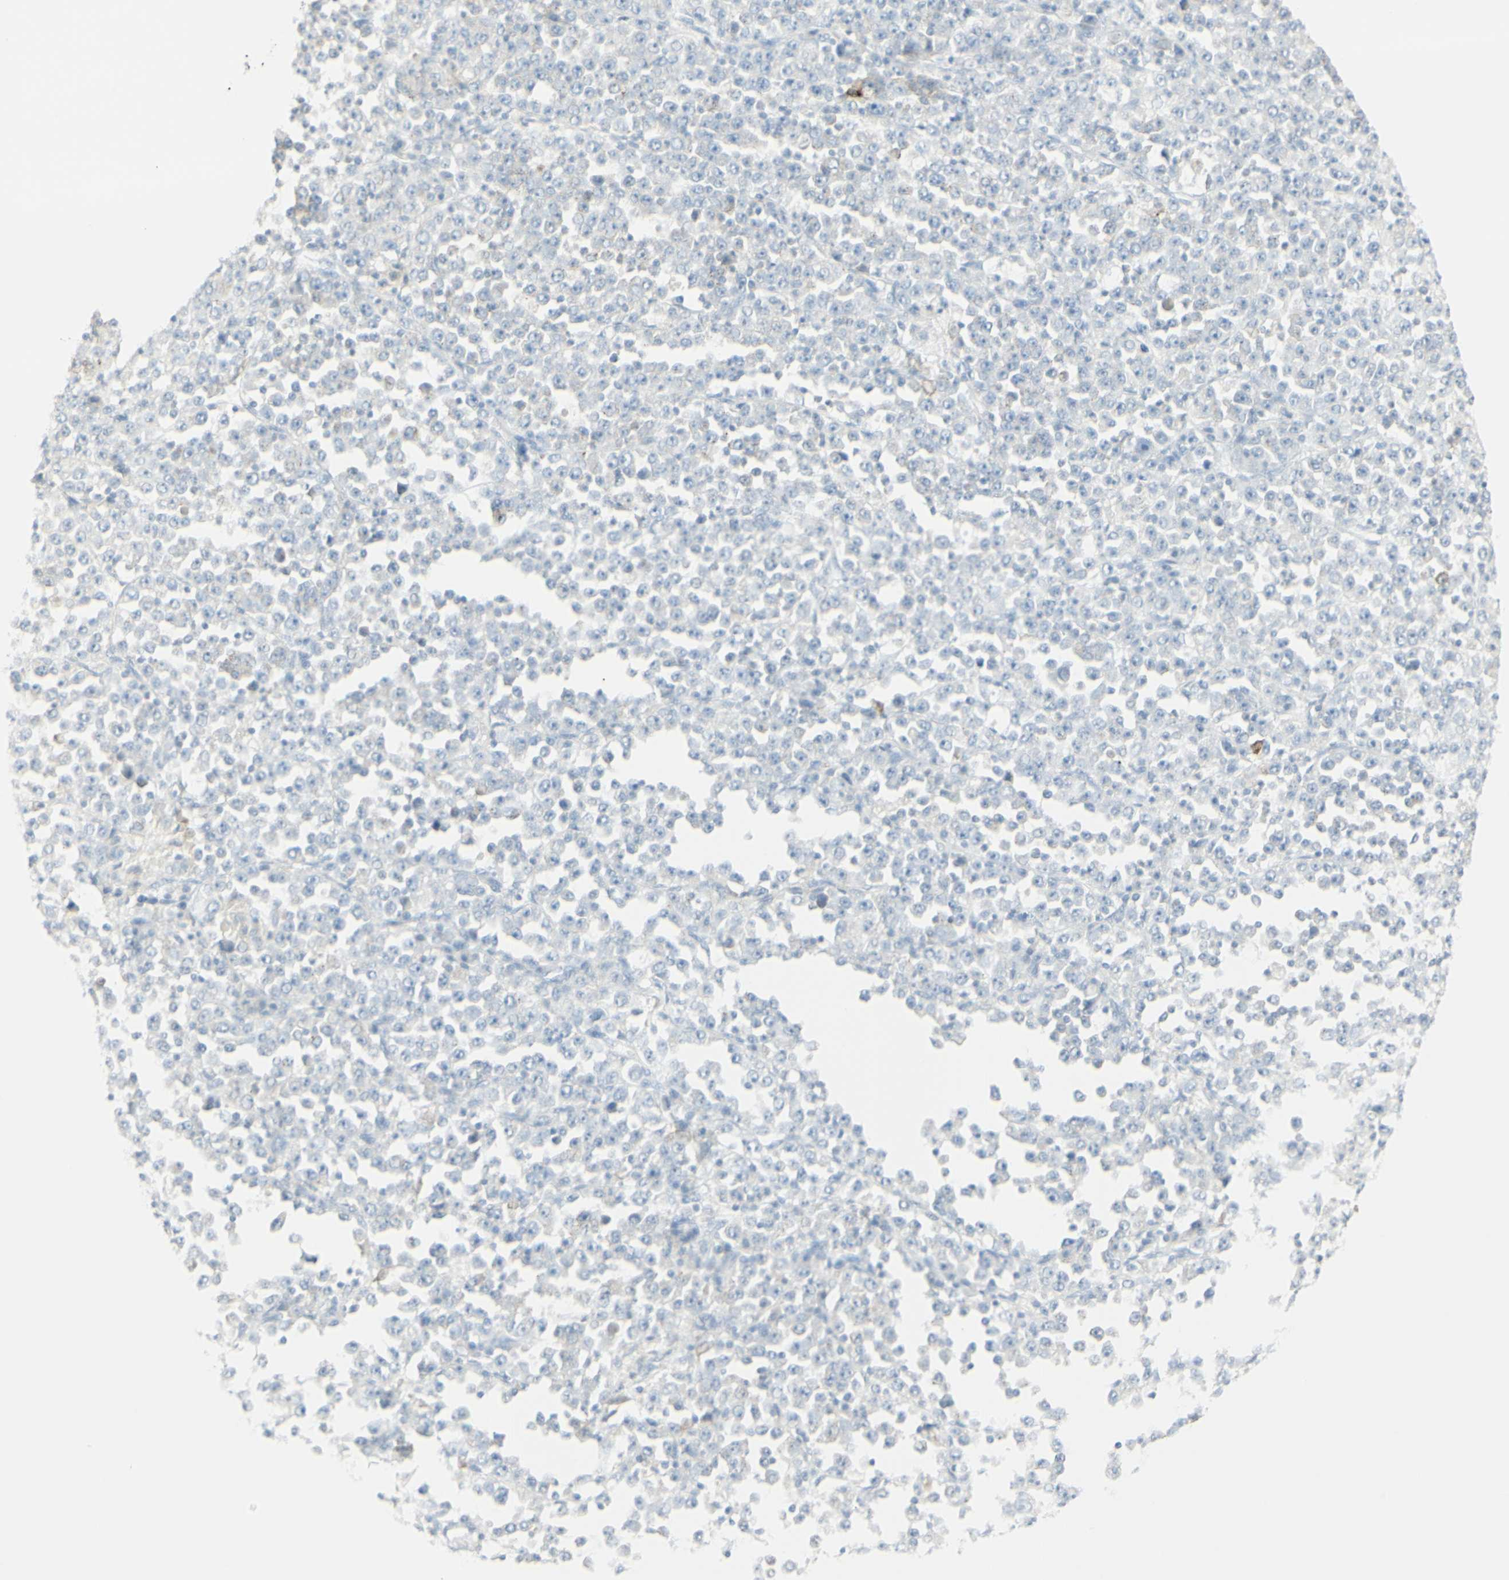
{"staining": {"intensity": "negative", "quantity": "none", "location": "none"}, "tissue": "stomach cancer", "cell_type": "Tumor cells", "image_type": "cancer", "snomed": [{"axis": "morphology", "description": "Normal tissue, NOS"}, {"axis": "morphology", "description": "Adenocarcinoma, NOS"}, {"axis": "topography", "description": "Stomach, upper"}, {"axis": "topography", "description": "Stomach"}], "caption": "This is a image of IHC staining of stomach cancer, which shows no positivity in tumor cells.", "gene": "MDK", "patient": {"sex": "male", "age": 59}}